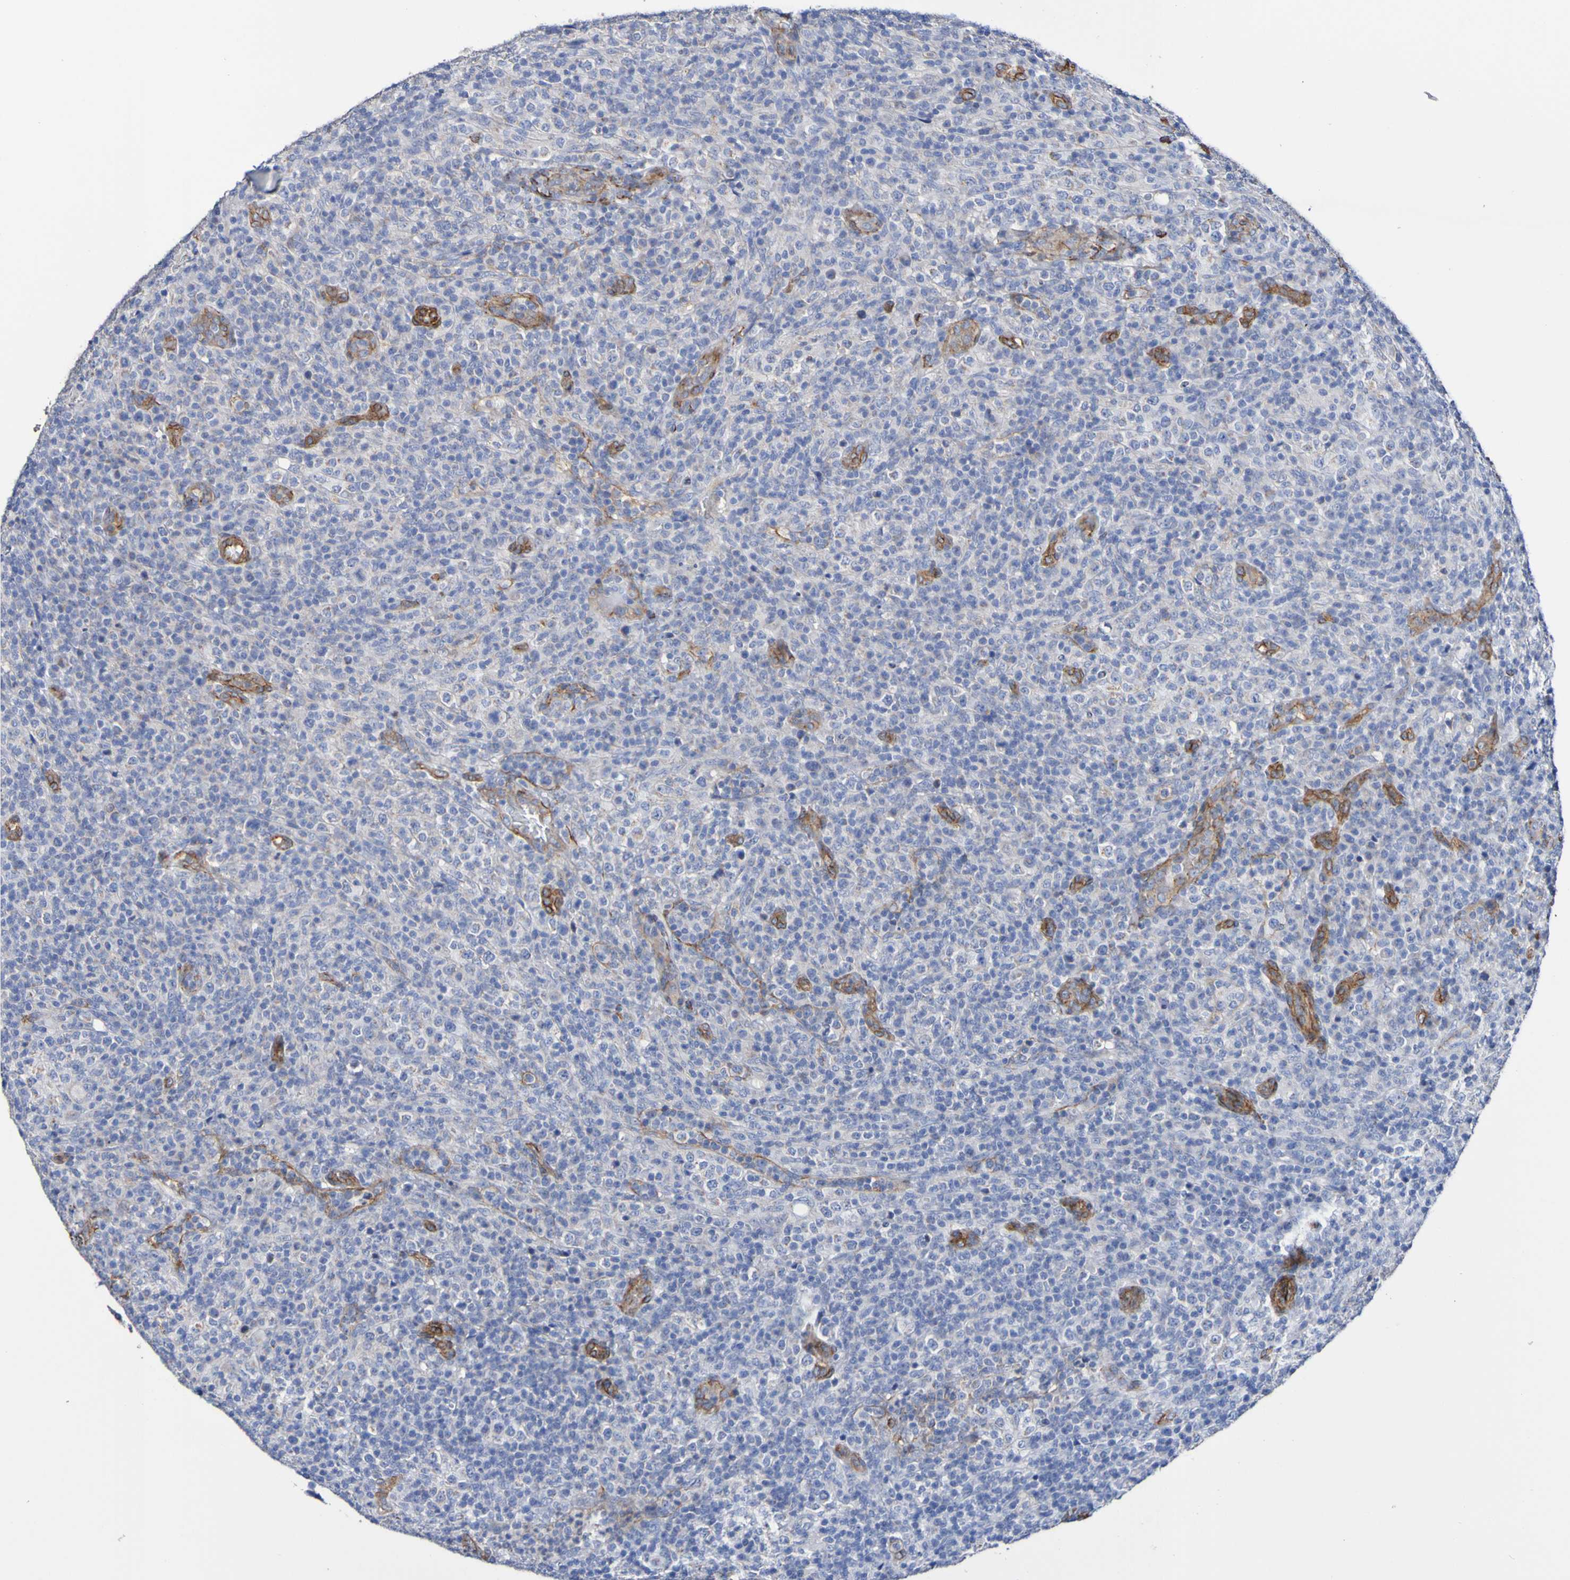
{"staining": {"intensity": "negative", "quantity": "none", "location": "none"}, "tissue": "lymphoma", "cell_type": "Tumor cells", "image_type": "cancer", "snomed": [{"axis": "morphology", "description": "Malignant lymphoma, non-Hodgkin's type, High grade"}, {"axis": "topography", "description": "Lymph node"}], "caption": "A high-resolution image shows IHC staining of lymphoma, which exhibits no significant expression in tumor cells.", "gene": "ELMOD3", "patient": {"sex": "female", "age": 76}}